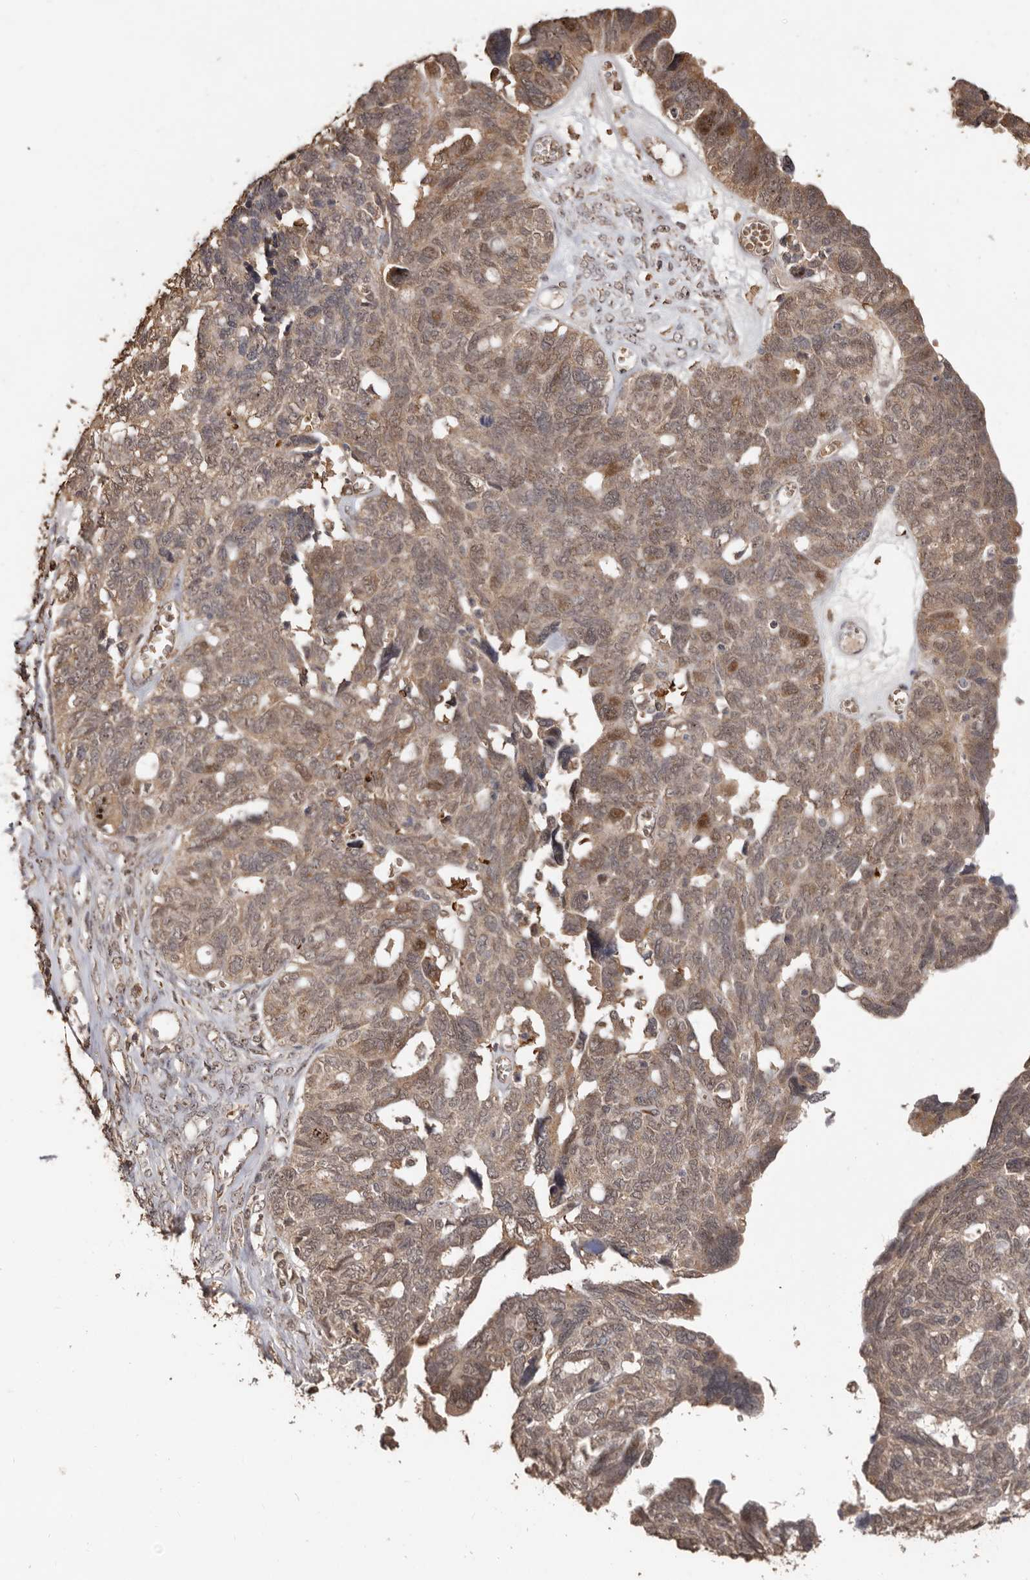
{"staining": {"intensity": "moderate", "quantity": ">75%", "location": "cytoplasmic/membranous,nuclear"}, "tissue": "ovarian cancer", "cell_type": "Tumor cells", "image_type": "cancer", "snomed": [{"axis": "morphology", "description": "Cystadenocarcinoma, serous, NOS"}, {"axis": "topography", "description": "Ovary"}], "caption": "This photomicrograph exhibits immunohistochemistry (IHC) staining of ovarian cancer (serous cystadenocarcinoma), with medium moderate cytoplasmic/membranous and nuclear expression in approximately >75% of tumor cells.", "gene": "GRAMD2A", "patient": {"sex": "female", "age": 79}}